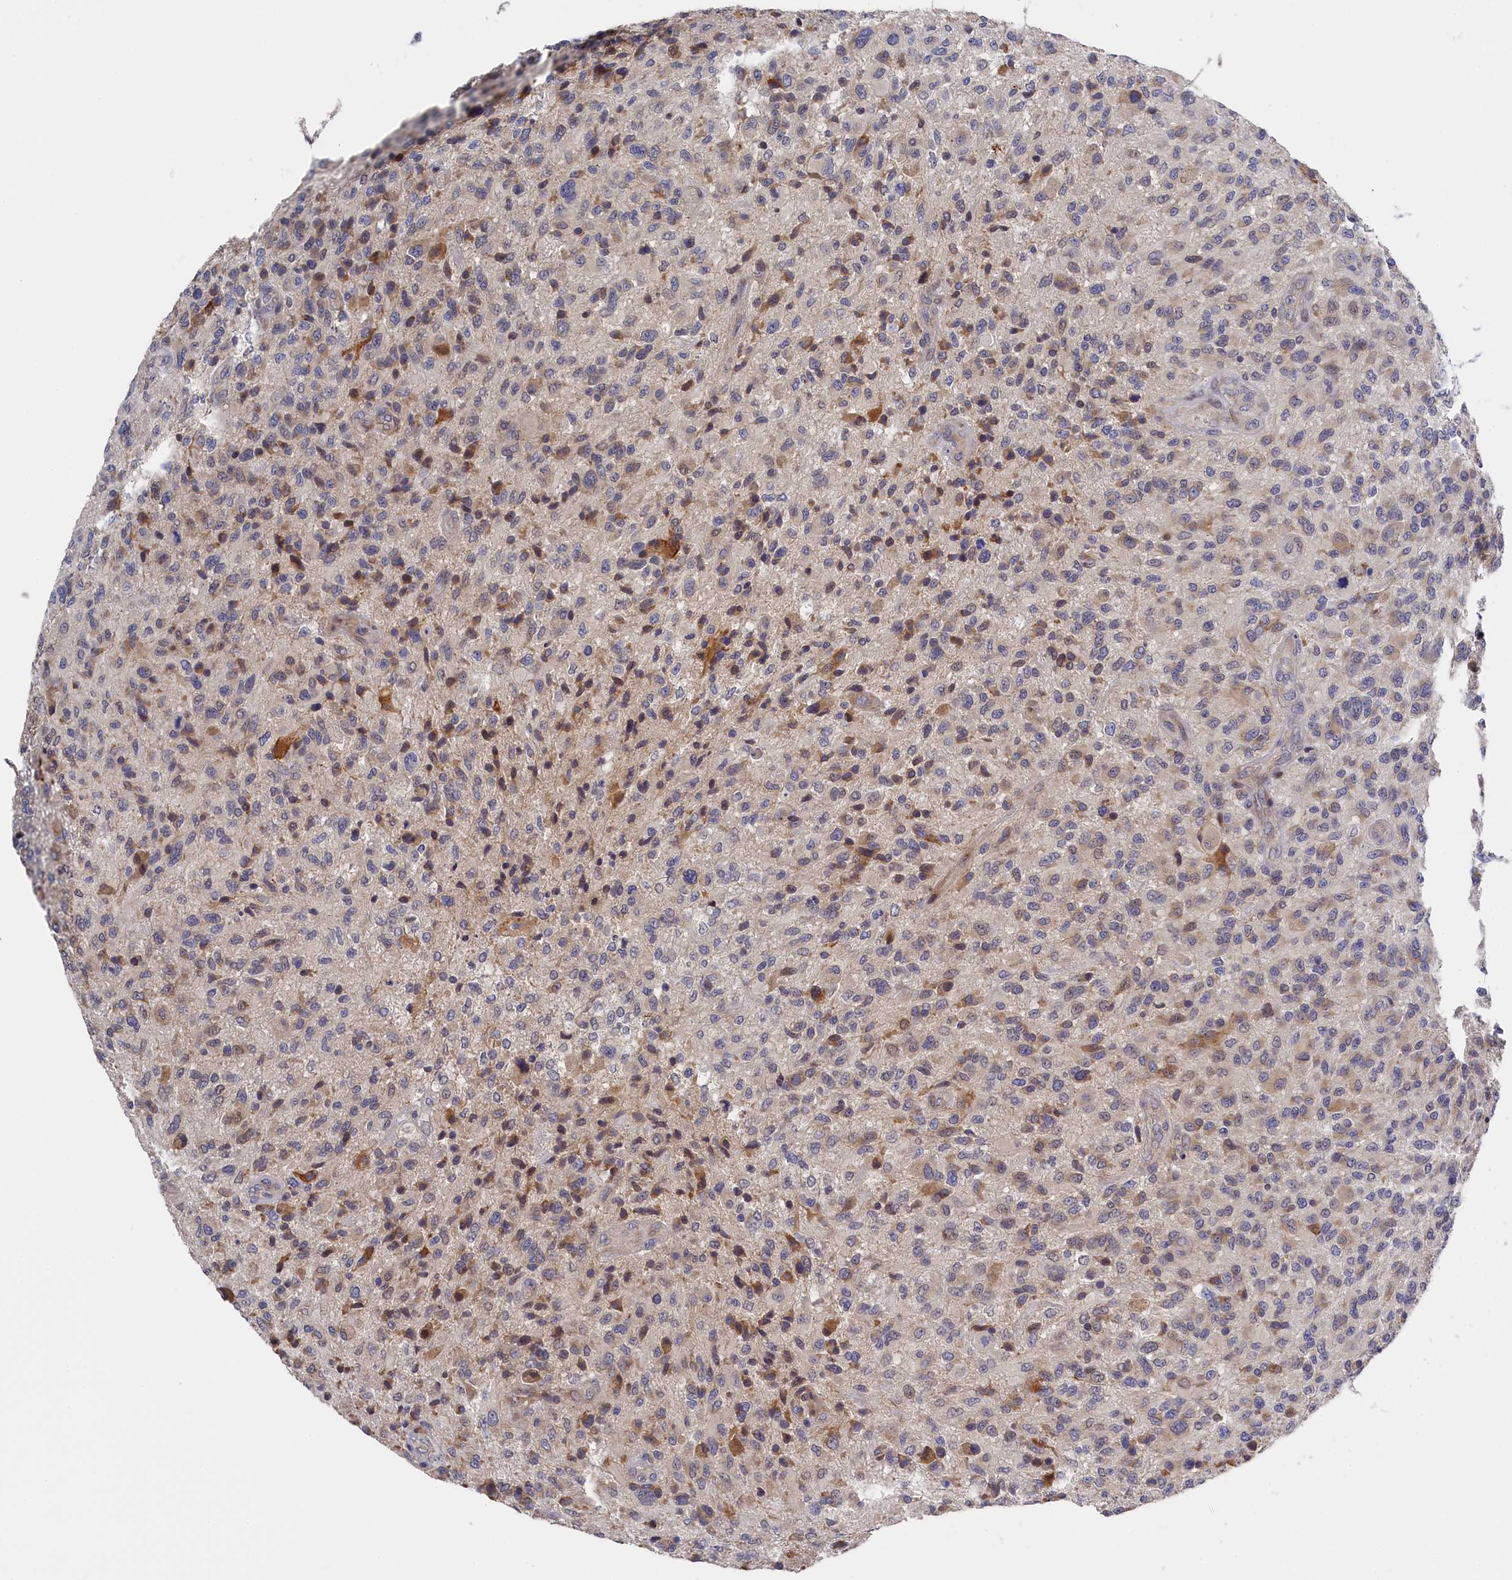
{"staining": {"intensity": "weak", "quantity": "25%-75%", "location": "cytoplasmic/membranous"}, "tissue": "glioma", "cell_type": "Tumor cells", "image_type": "cancer", "snomed": [{"axis": "morphology", "description": "Glioma, malignant, High grade"}, {"axis": "topography", "description": "Brain"}], "caption": "Malignant high-grade glioma tissue displays weak cytoplasmic/membranous positivity in about 25%-75% of tumor cells, visualized by immunohistochemistry.", "gene": "CYB5D2", "patient": {"sex": "male", "age": 47}}